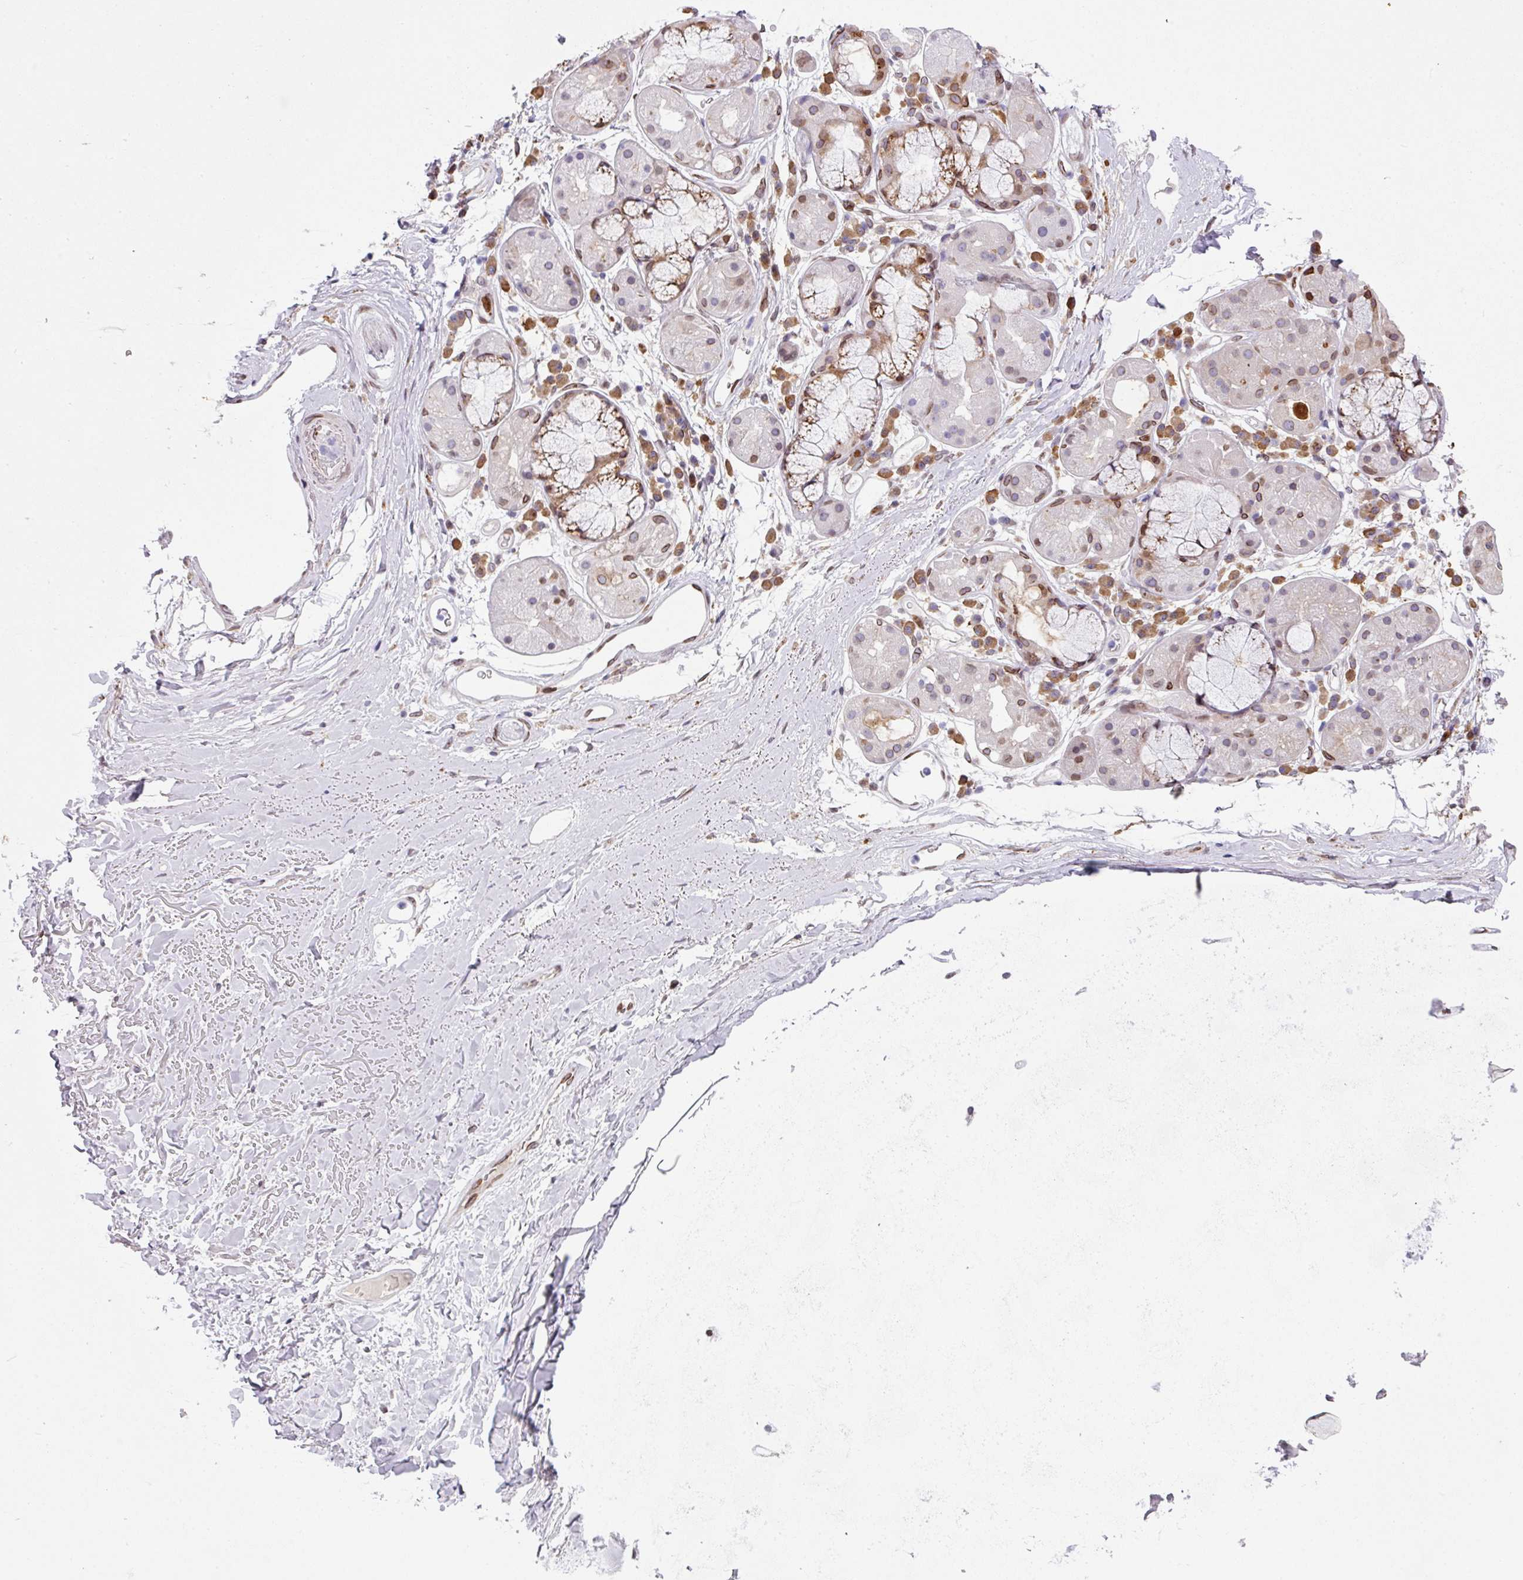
{"staining": {"intensity": "negative", "quantity": "none", "location": "none"}, "tissue": "adipose tissue", "cell_type": "Adipocytes", "image_type": "normal", "snomed": [{"axis": "morphology", "description": "Normal tissue, NOS"}, {"axis": "topography", "description": "Cartilage tissue"}], "caption": "DAB immunohistochemical staining of unremarkable adipose tissue exhibits no significant positivity in adipocytes.", "gene": "PLK1", "patient": {"sex": "male", "age": 80}}